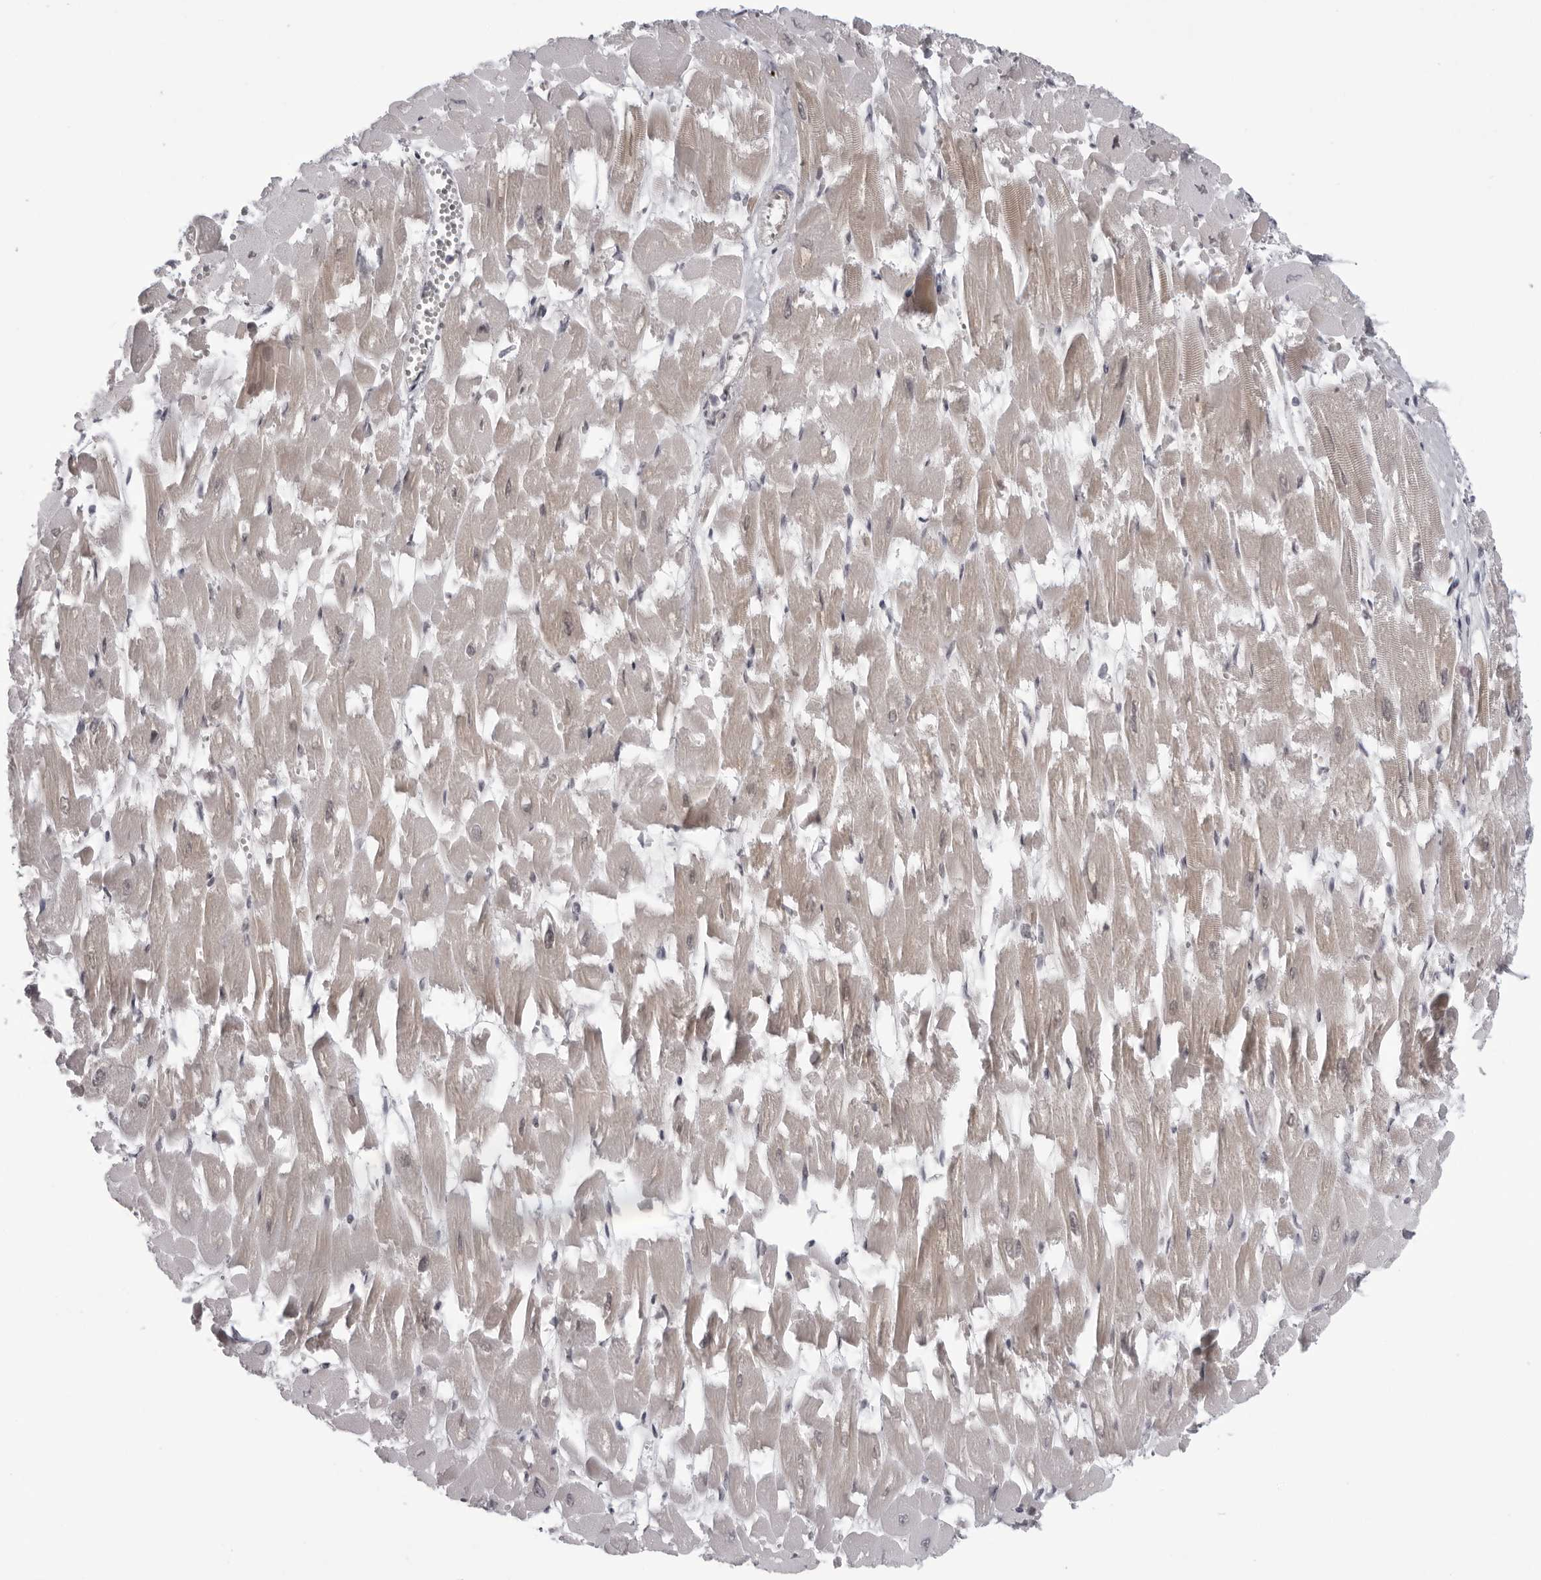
{"staining": {"intensity": "weak", "quantity": "25%-75%", "location": "cytoplasmic/membranous"}, "tissue": "heart muscle", "cell_type": "Cardiomyocytes", "image_type": "normal", "snomed": [{"axis": "morphology", "description": "Normal tissue, NOS"}, {"axis": "topography", "description": "Heart"}], "caption": "This is an image of immunohistochemistry (IHC) staining of normal heart muscle, which shows weak staining in the cytoplasmic/membranous of cardiomyocytes.", "gene": "MAPK12", "patient": {"sex": "male", "age": 54}}